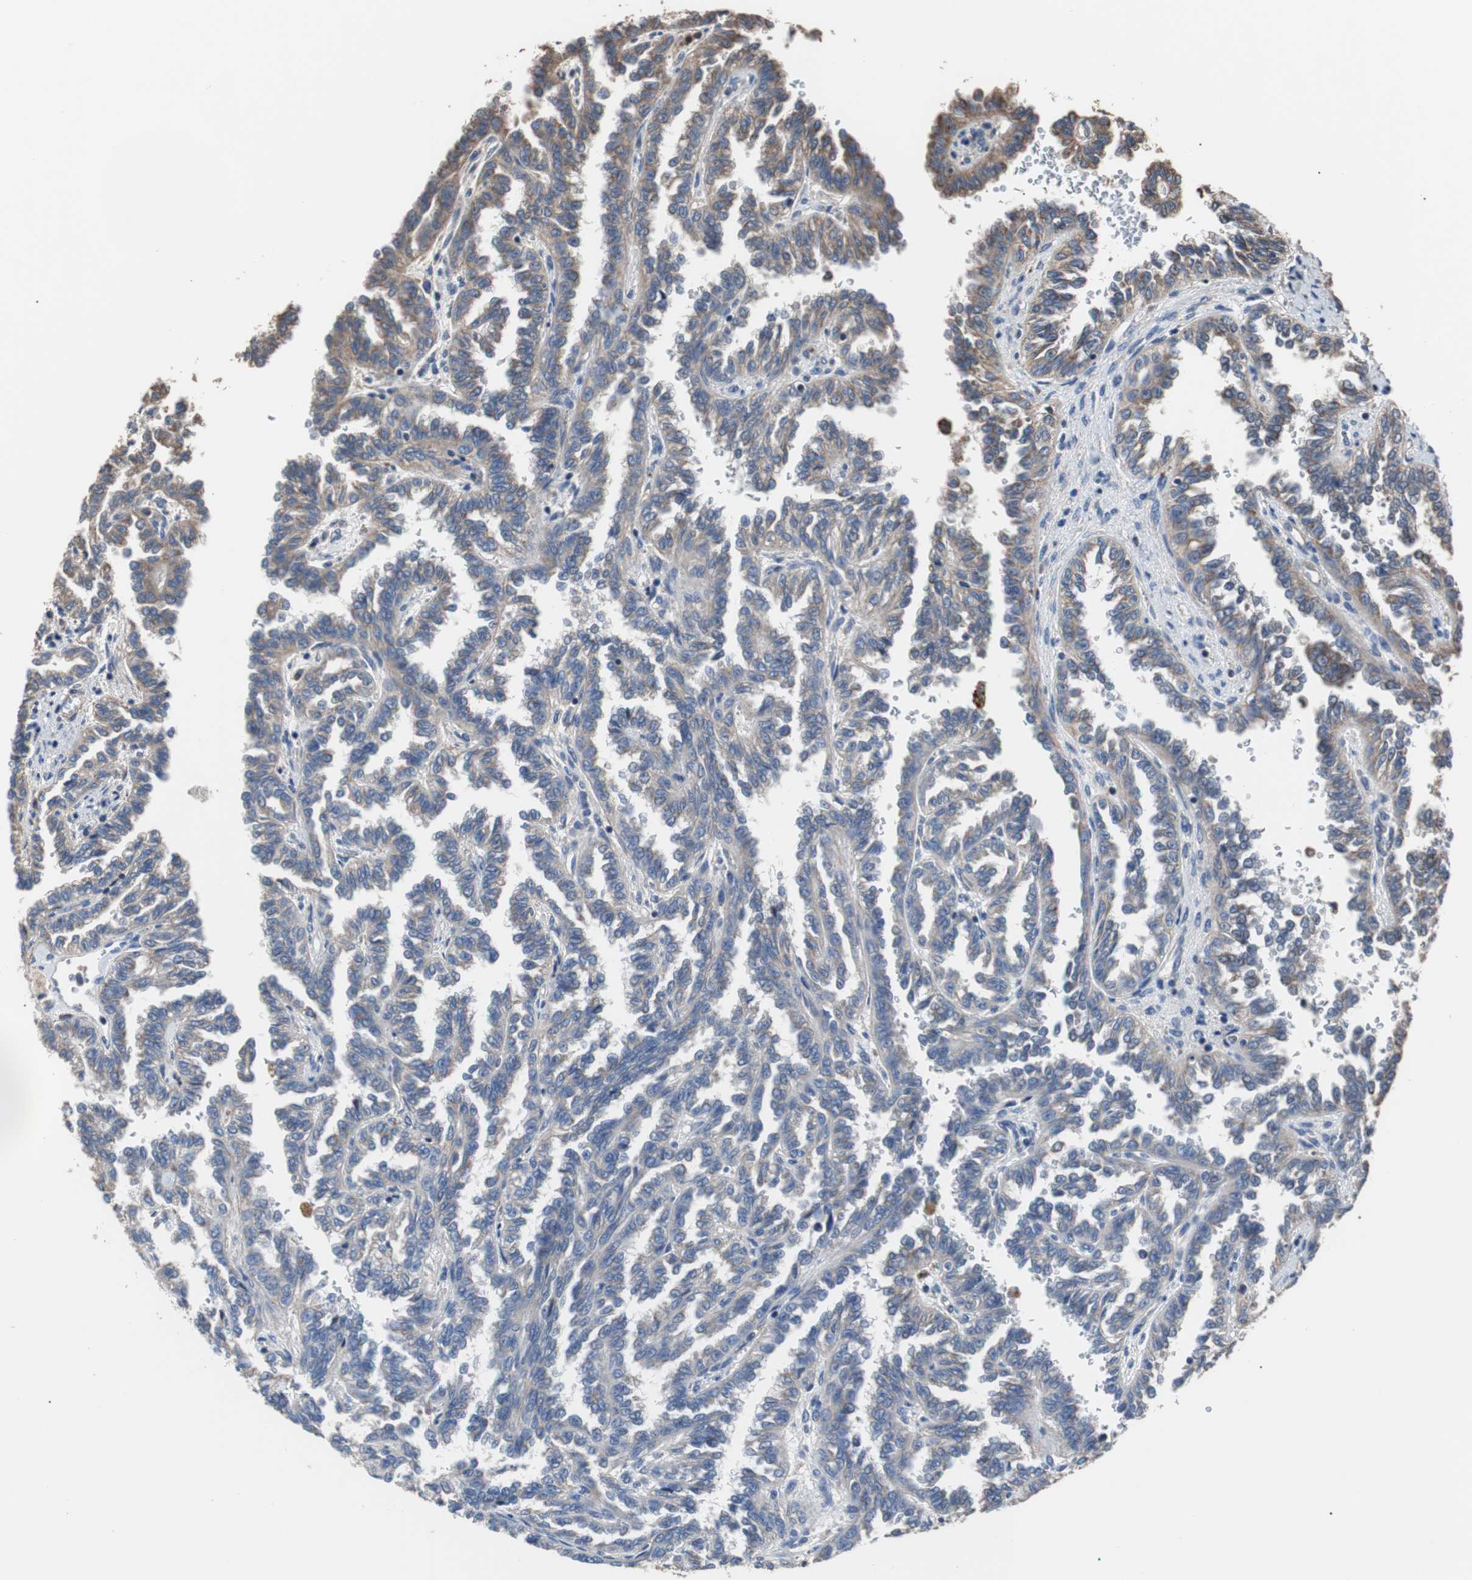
{"staining": {"intensity": "moderate", "quantity": "25%-75%", "location": "cytoplasmic/membranous"}, "tissue": "renal cancer", "cell_type": "Tumor cells", "image_type": "cancer", "snomed": [{"axis": "morphology", "description": "Inflammation, NOS"}, {"axis": "morphology", "description": "Adenocarcinoma, NOS"}, {"axis": "topography", "description": "Kidney"}], "caption": "Immunohistochemistry micrograph of neoplastic tissue: human renal cancer (adenocarcinoma) stained using immunohistochemistry demonstrates medium levels of moderate protein expression localized specifically in the cytoplasmic/membranous of tumor cells, appearing as a cytoplasmic/membranous brown color.", "gene": "PITRM1", "patient": {"sex": "male", "age": 68}}